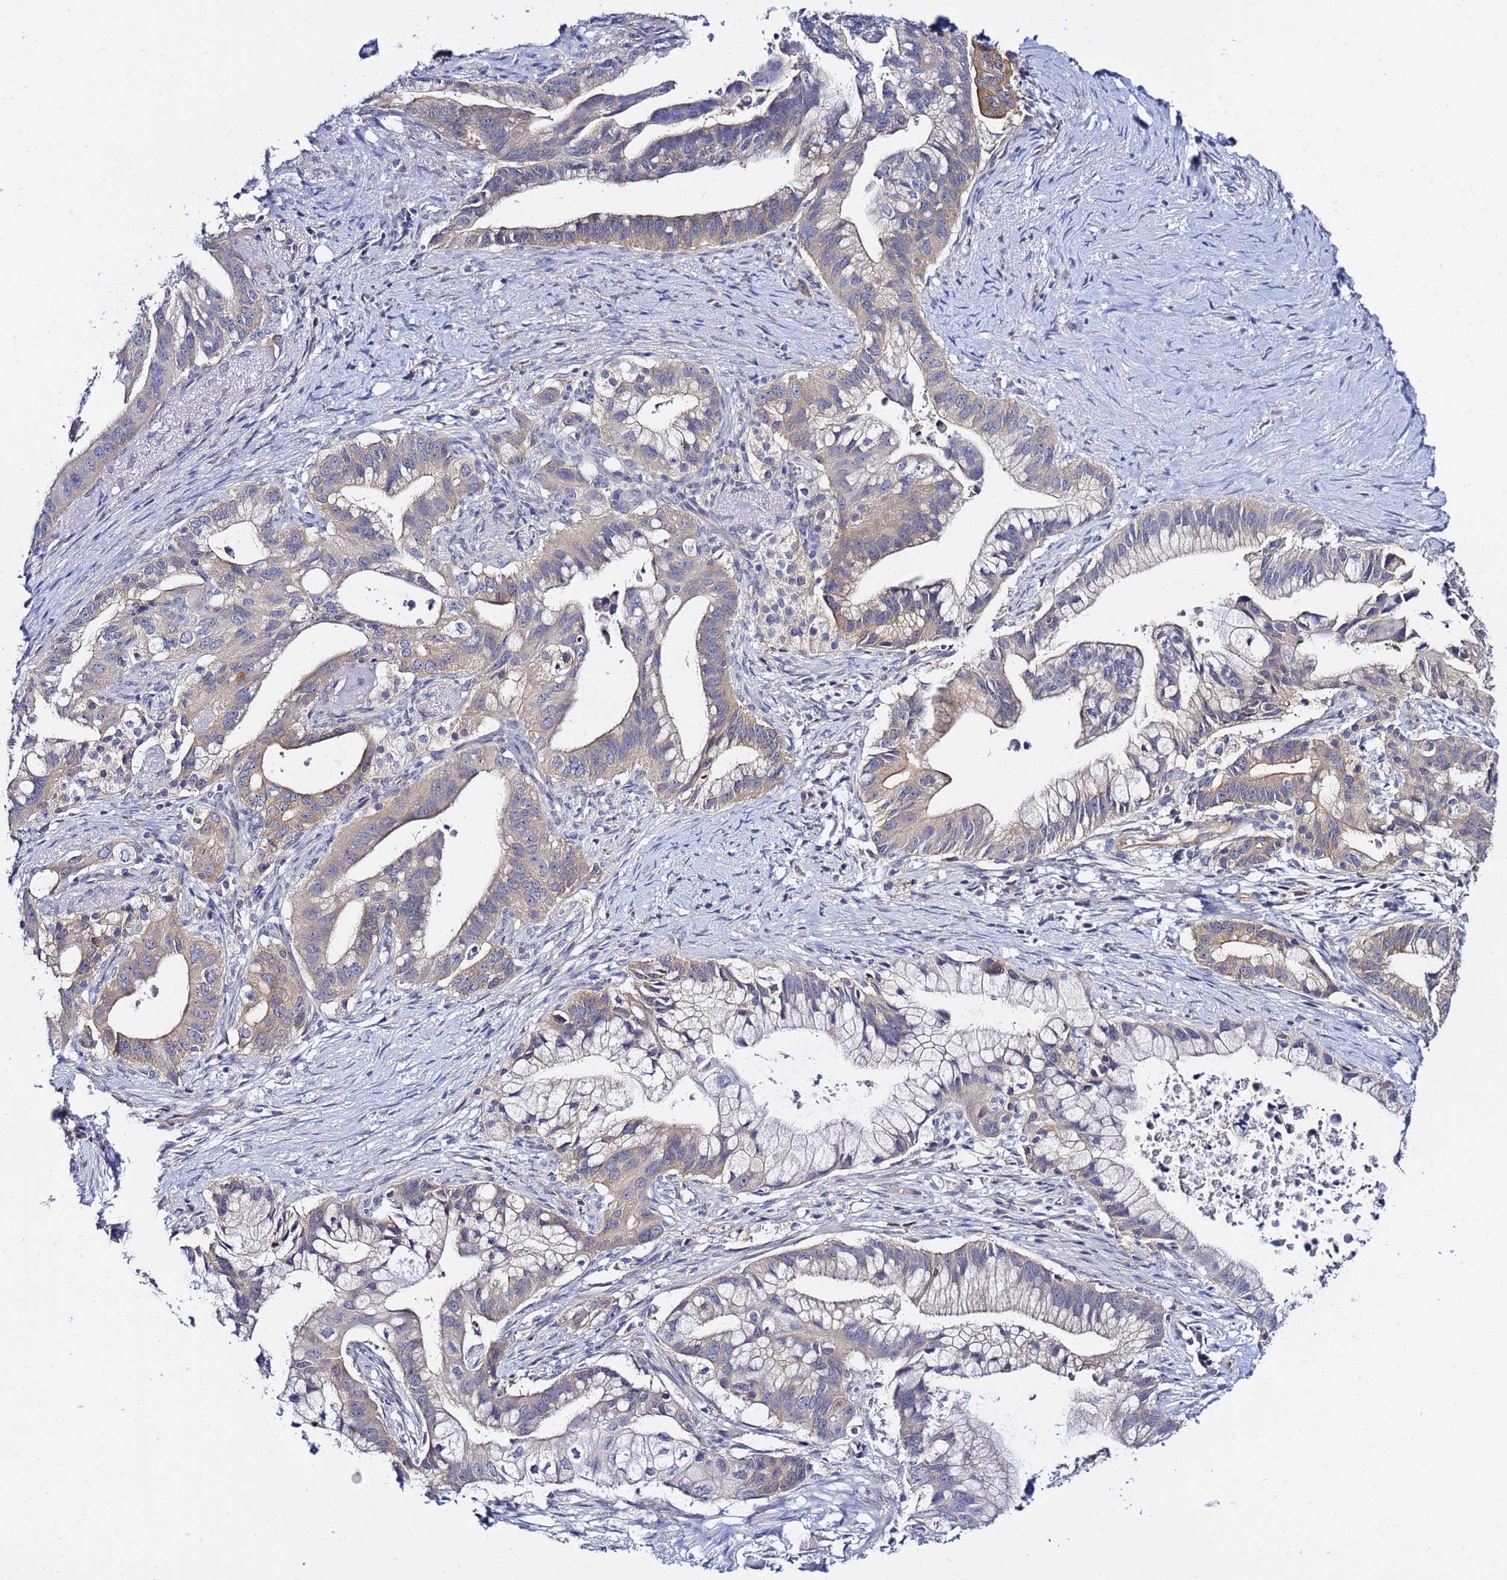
{"staining": {"intensity": "weak", "quantity": "25%-75%", "location": "cytoplasmic/membranous"}, "tissue": "pancreatic cancer", "cell_type": "Tumor cells", "image_type": "cancer", "snomed": [{"axis": "morphology", "description": "Adenocarcinoma, NOS"}, {"axis": "topography", "description": "Pancreas"}], "caption": "Approximately 25%-75% of tumor cells in adenocarcinoma (pancreatic) exhibit weak cytoplasmic/membranous protein expression as visualized by brown immunohistochemical staining.", "gene": "LENG1", "patient": {"sex": "male", "age": 68}}